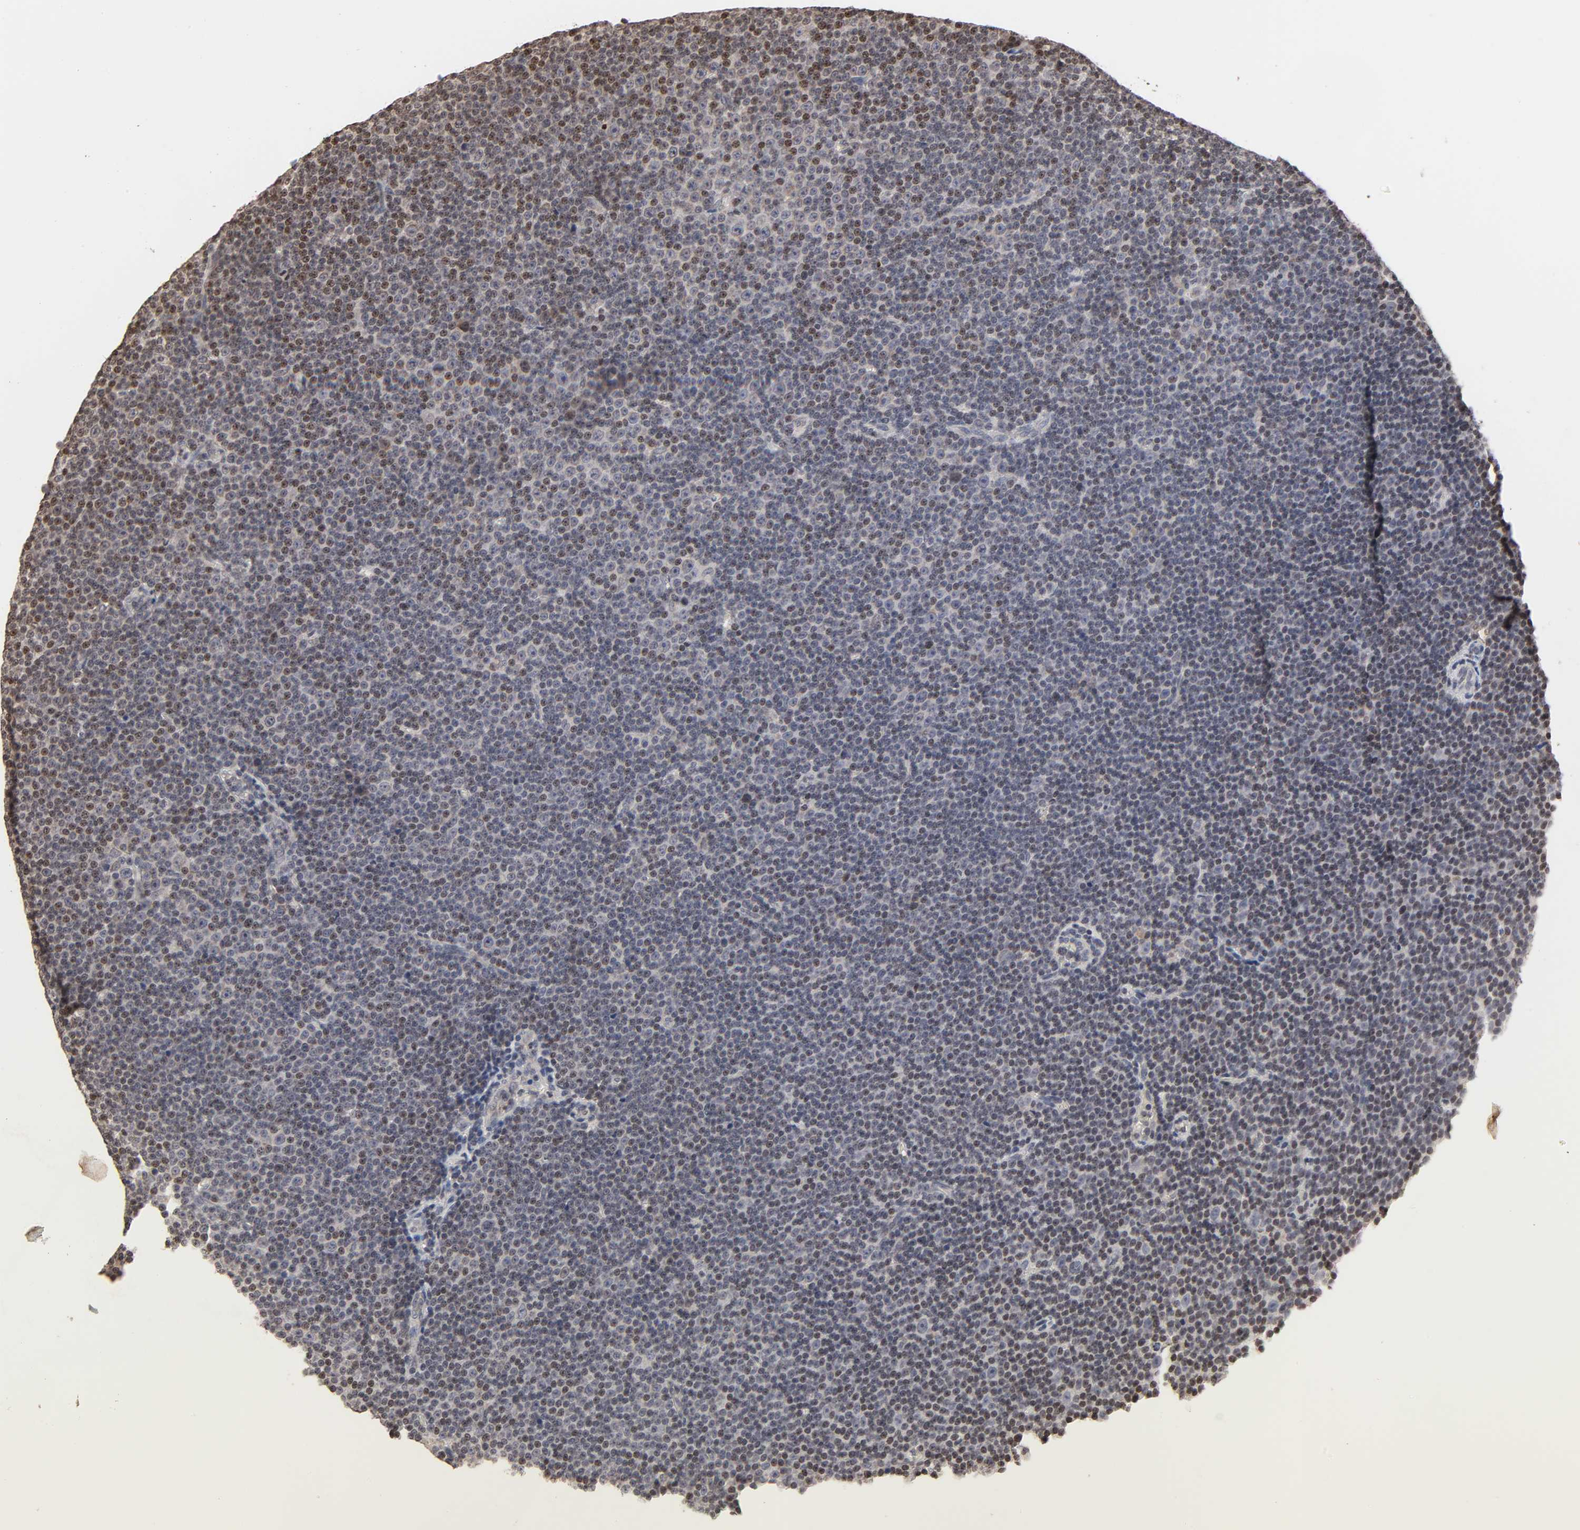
{"staining": {"intensity": "weak", "quantity": "<25%", "location": "nuclear"}, "tissue": "lymphoma", "cell_type": "Tumor cells", "image_type": "cancer", "snomed": [{"axis": "morphology", "description": "Malignant lymphoma, non-Hodgkin's type, Low grade"}, {"axis": "topography", "description": "Lymph node"}], "caption": "DAB (3,3'-diaminobenzidine) immunohistochemical staining of lymphoma shows no significant staining in tumor cells.", "gene": "ZNF473", "patient": {"sex": "female", "age": 67}}